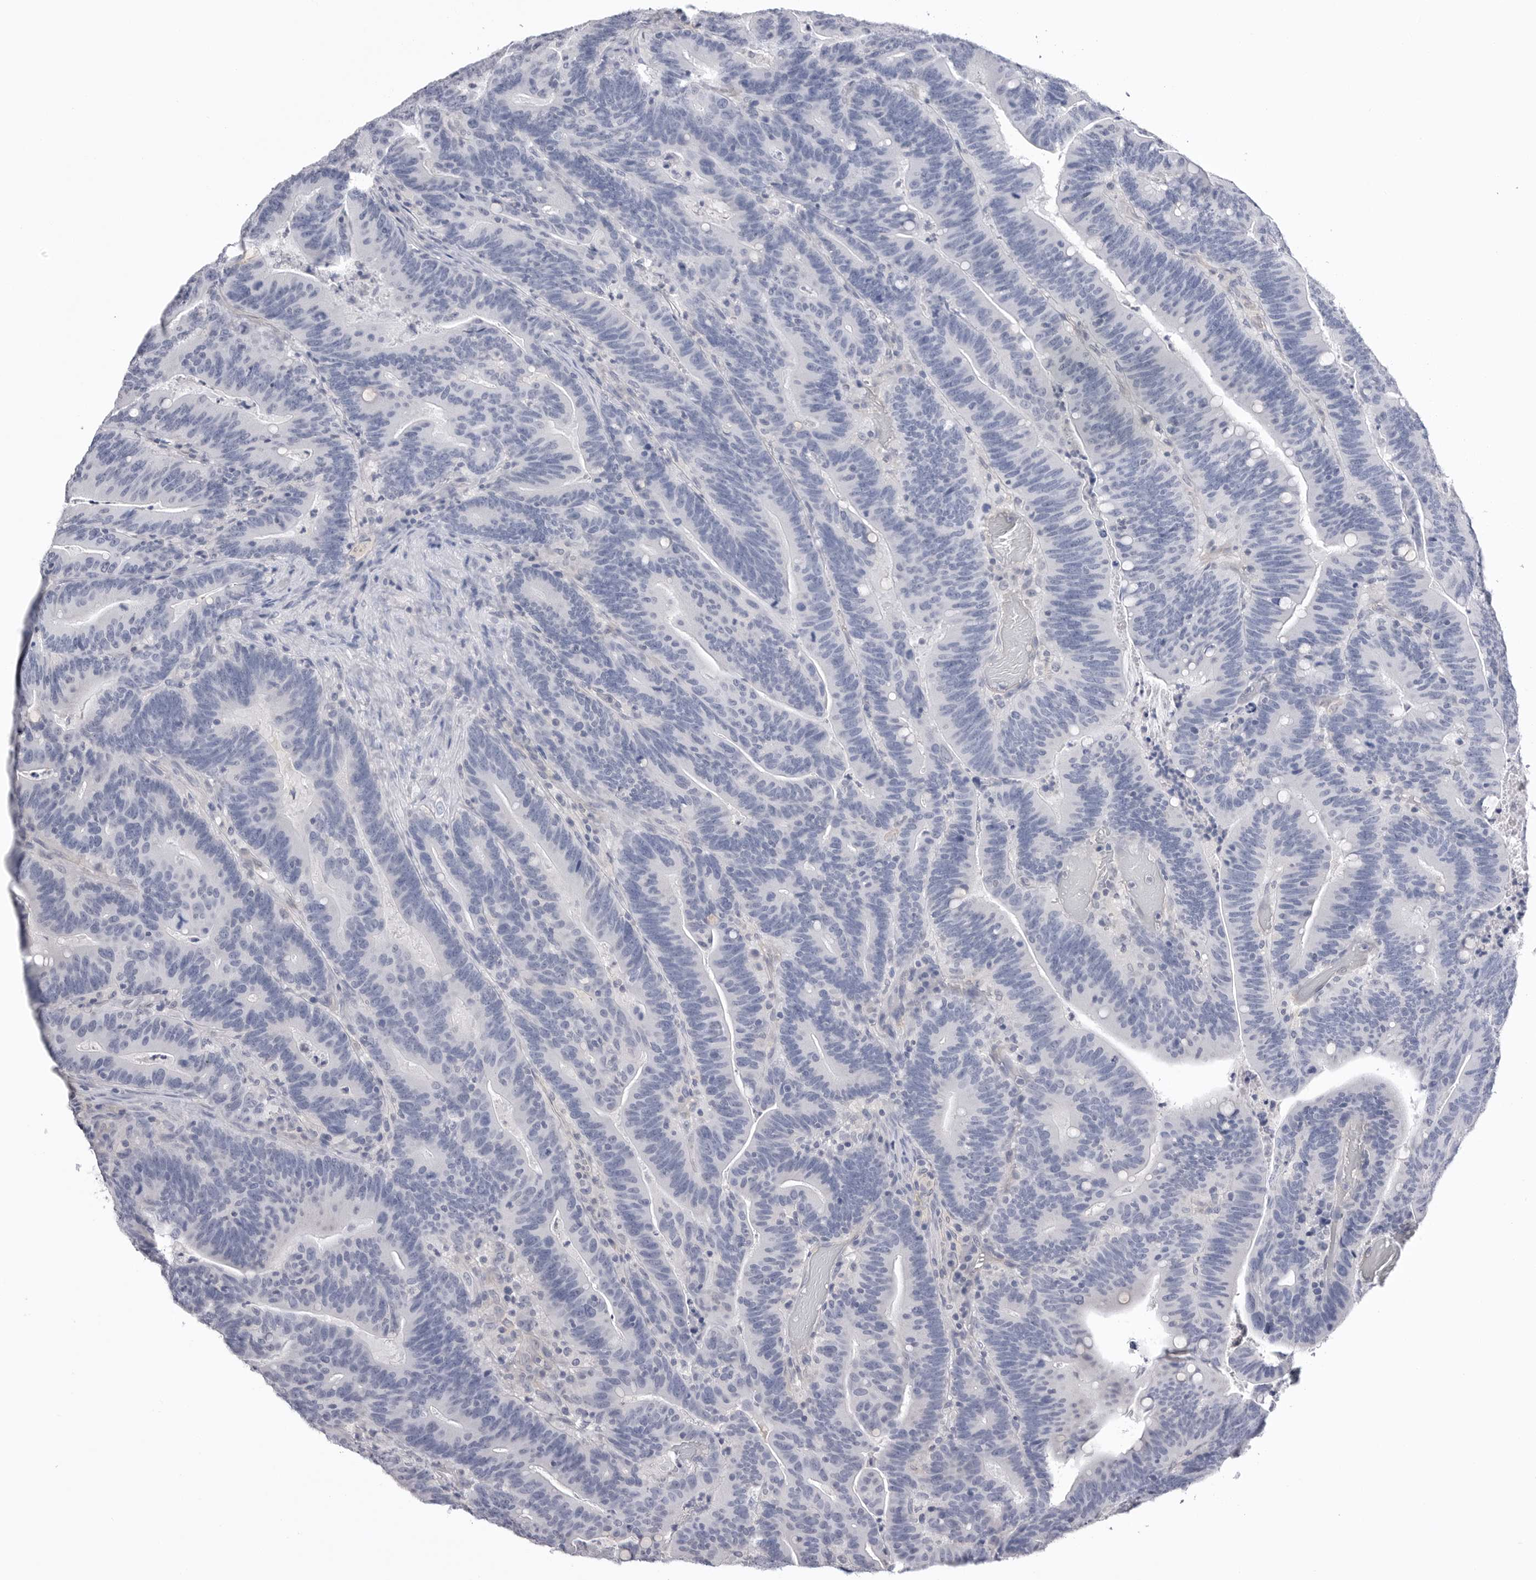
{"staining": {"intensity": "negative", "quantity": "none", "location": "none"}, "tissue": "colorectal cancer", "cell_type": "Tumor cells", "image_type": "cancer", "snomed": [{"axis": "morphology", "description": "Adenocarcinoma, NOS"}, {"axis": "topography", "description": "Colon"}], "caption": "A high-resolution image shows immunohistochemistry staining of adenocarcinoma (colorectal), which displays no significant positivity in tumor cells. (Brightfield microscopy of DAB IHC at high magnification).", "gene": "DLGAP3", "patient": {"sex": "female", "age": 66}}